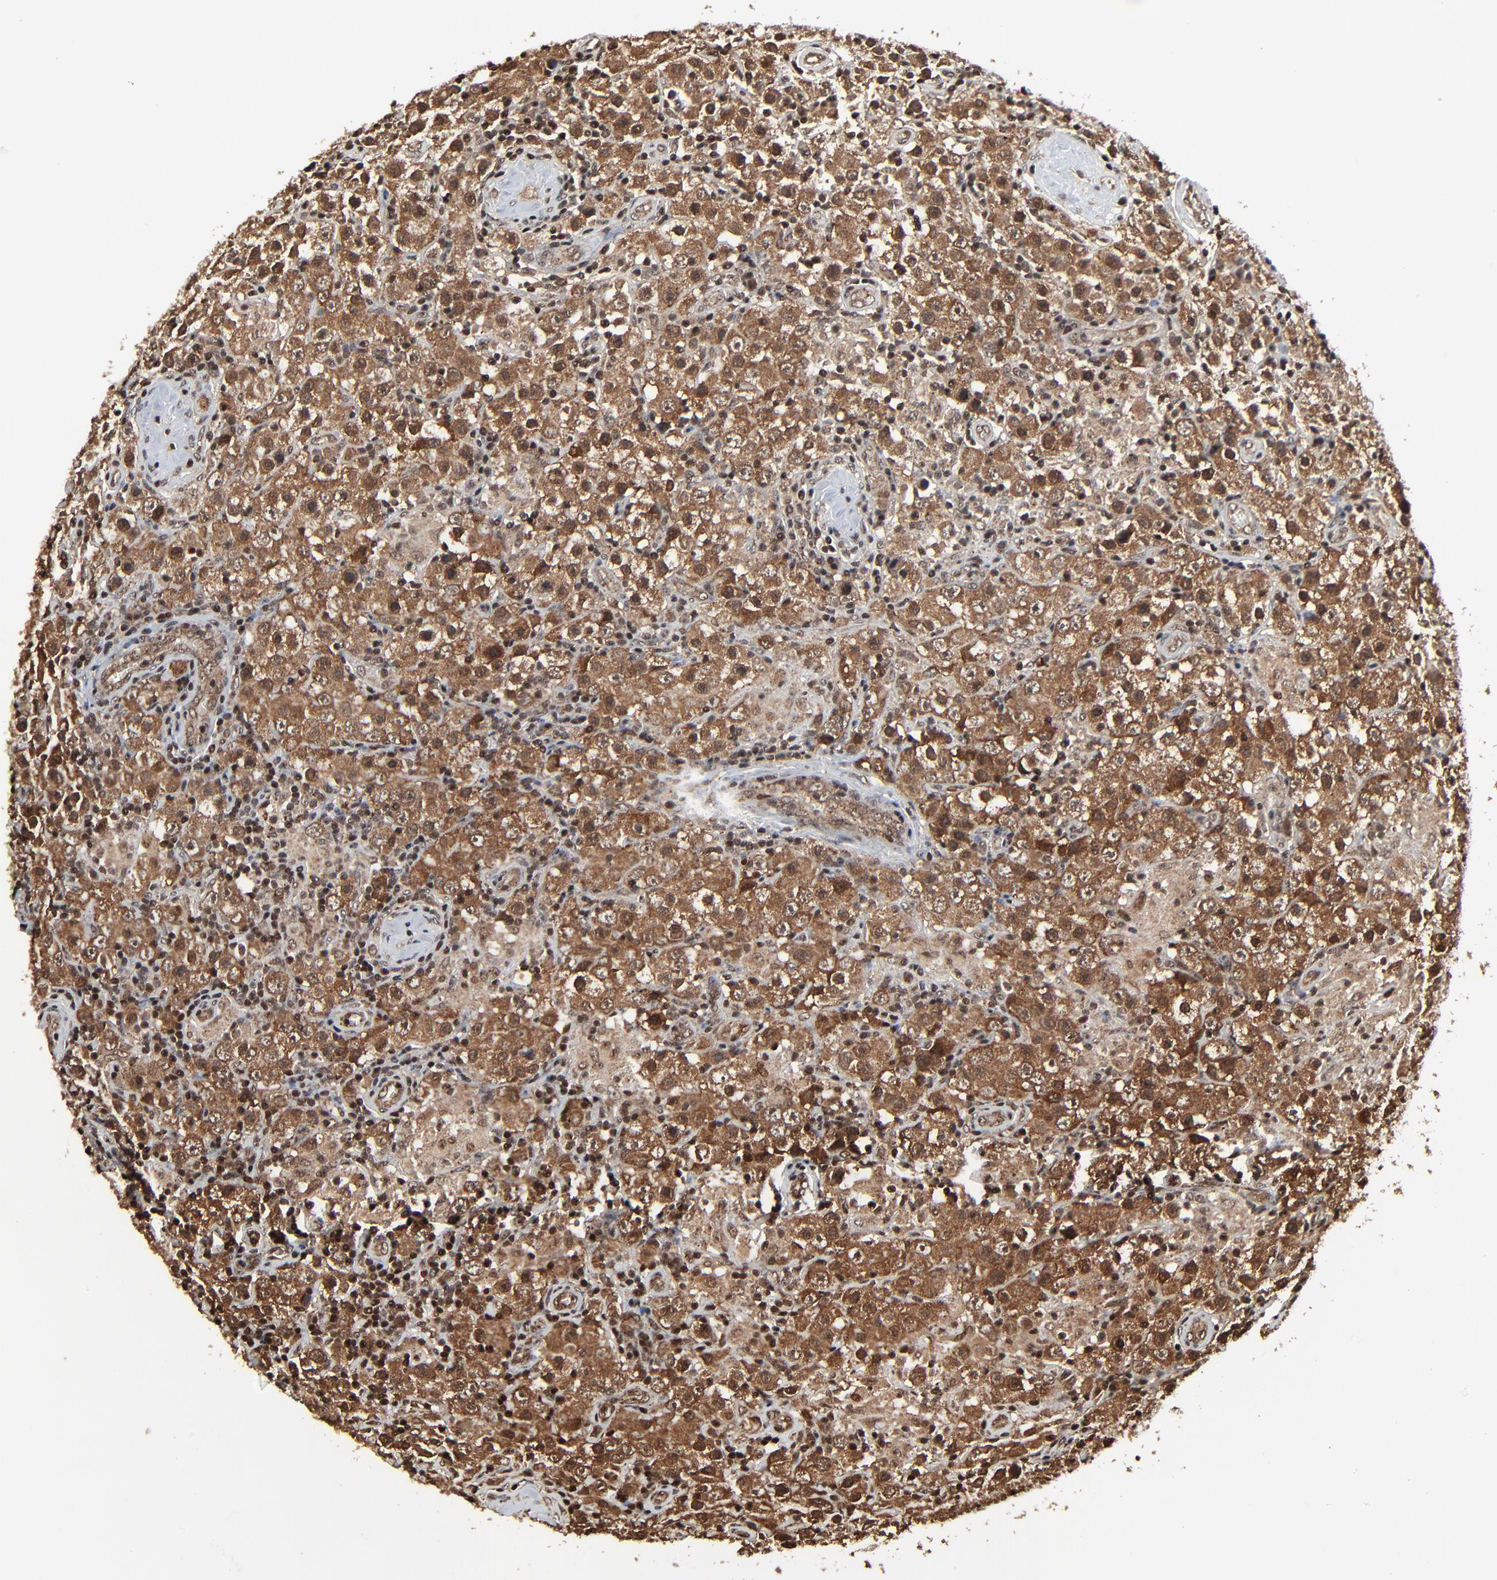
{"staining": {"intensity": "moderate", "quantity": ">75%", "location": "cytoplasmic/membranous,nuclear"}, "tissue": "testis cancer", "cell_type": "Tumor cells", "image_type": "cancer", "snomed": [{"axis": "morphology", "description": "Seminoma, NOS"}, {"axis": "topography", "description": "Testis"}], "caption": "Approximately >75% of tumor cells in testis seminoma show moderate cytoplasmic/membranous and nuclear protein expression as visualized by brown immunohistochemical staining.", "gene": "RHOJ", "patient": {"sex": "male", "age": 32}}